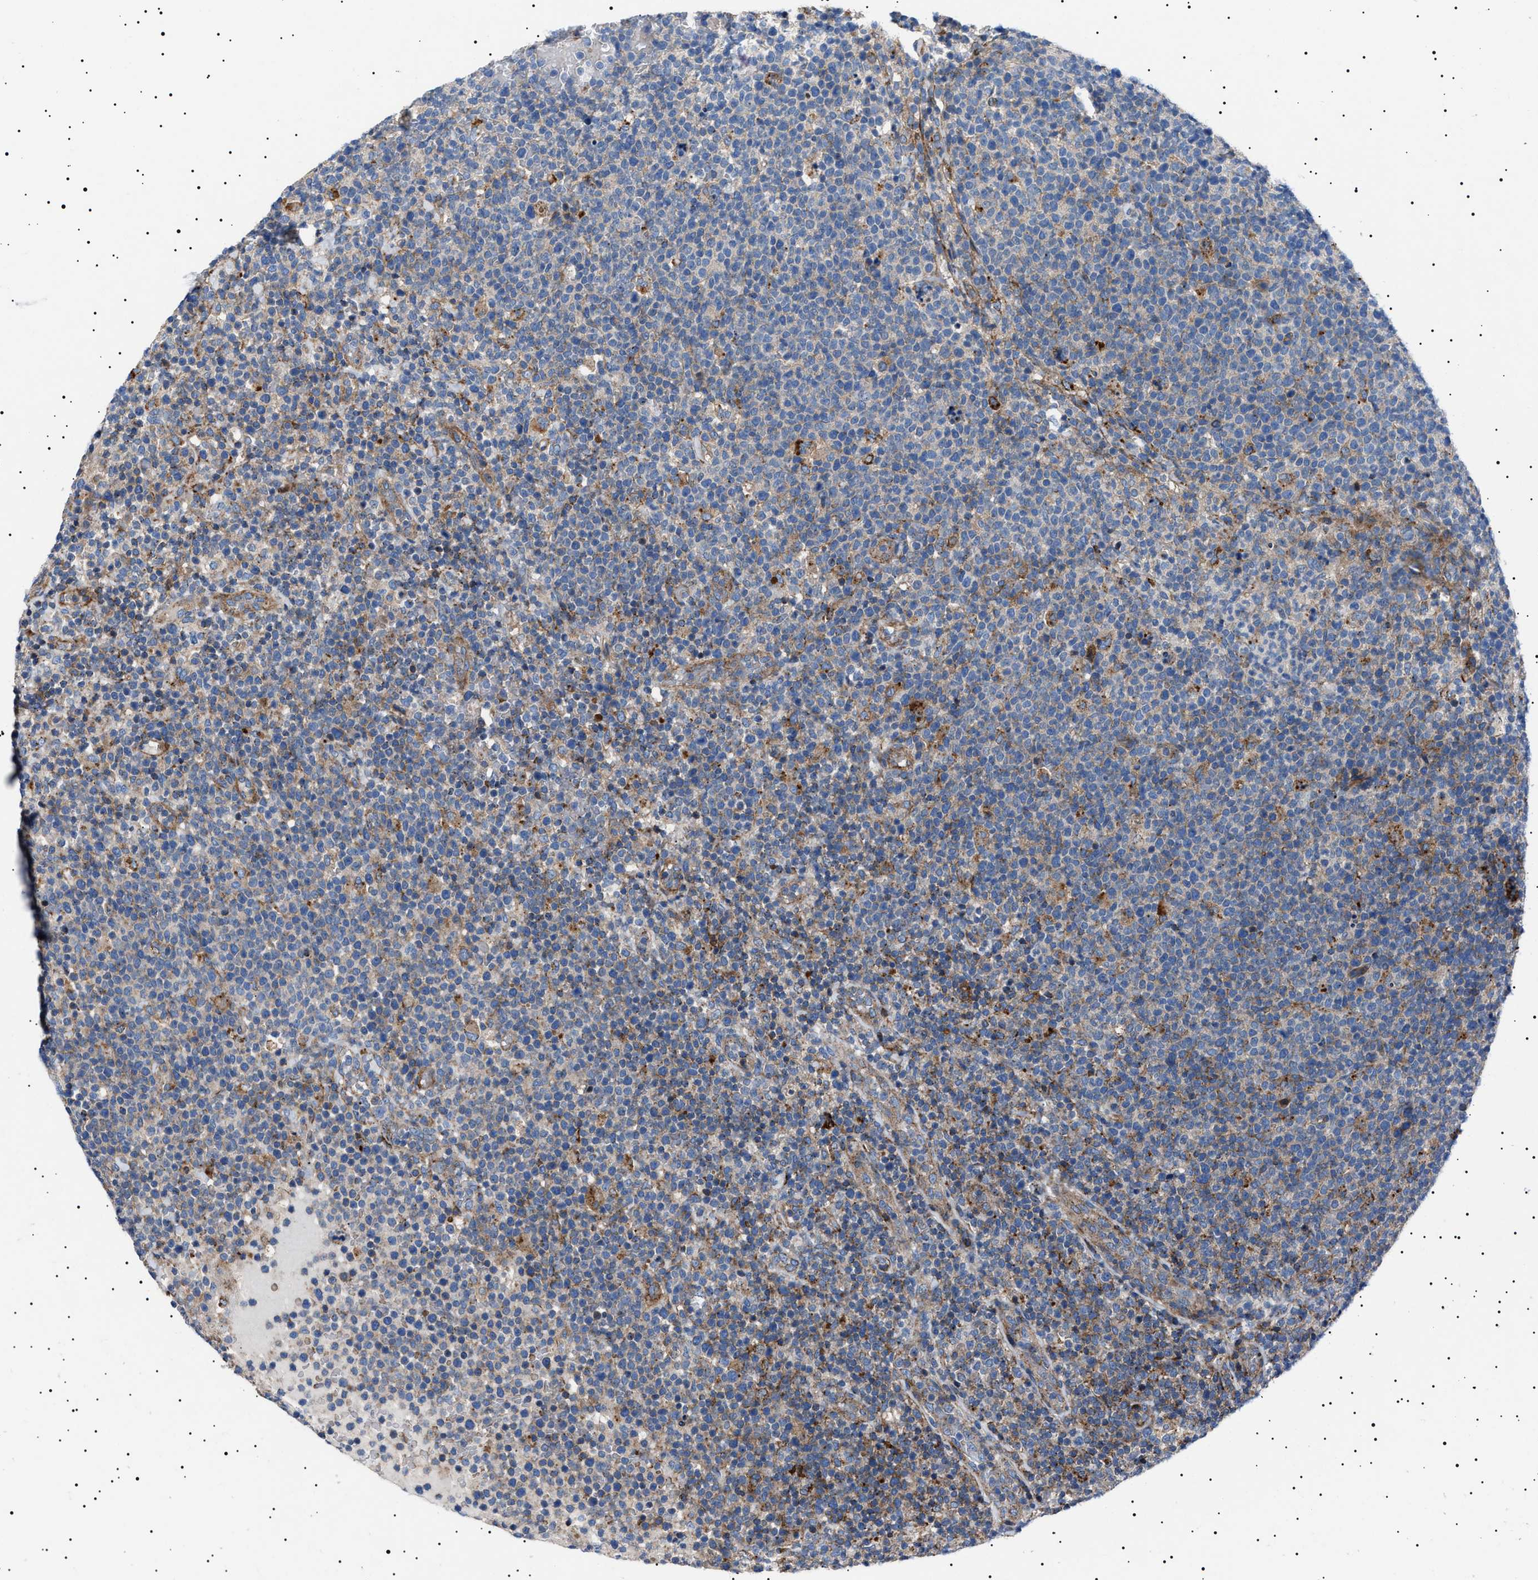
{"staining": {"intensity": "moderate", "quantity": "<25%", "location": "cytoplasmic/membranous"}, "tissue": "lymphoma", "cell_type": "Tumor cells", "image_type": "cancer", "snomed": [{"axis": "morphology", "description": "Malignant lymphoma, non-Hodgkin's type, High grade"}, {"axis": "topography", "description": "Lymph node"}], "caption": "Brown immunohistochemical staining in lymphoma displays moderate cytoplasmic/membranous positivity in approximately <25% of tumor cells.", "gene": "NEU1", "patient": {"sex": "male", "age": 61}}